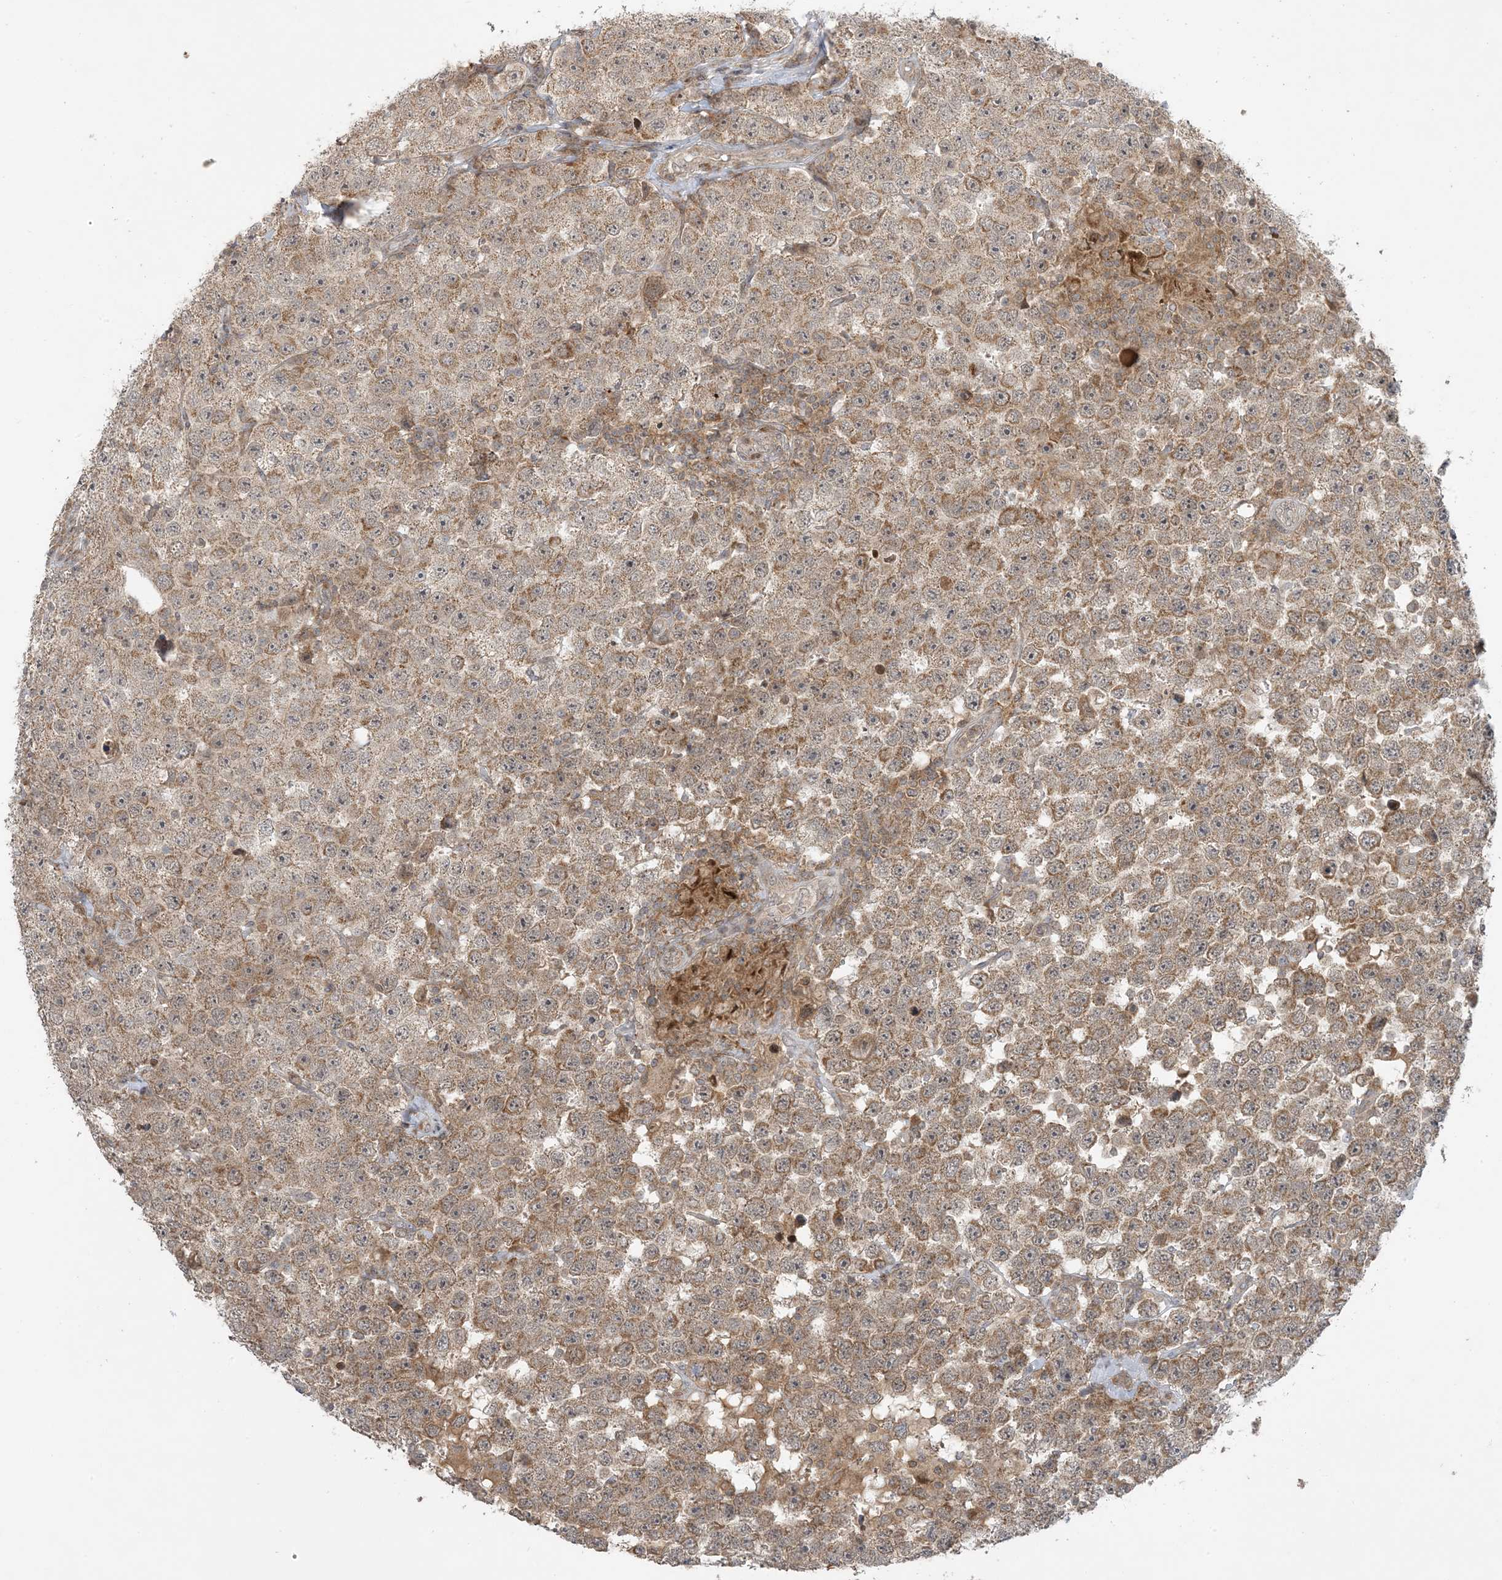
{"staining": {"intensity": "moderate", "quantity": ">75%", "location": "cytoplasmic/membranous"}, "tissue": "testis cancer", "cell_type": "Tumor cells", "image_type": "cancer", "snomed": [{"axis": "morphology", "description": "Seminoma, NOS"}, {"axis": "topography", "description": "Testis"}], "caption": "Testis cancer tissue exhibits moderate cytoplasmic/membranous expression in about >75% of tumor cells, visualized by immunohistochemistry.", "gene": "PHLDB2", "patient": {"sex": "male", "age": 28}}